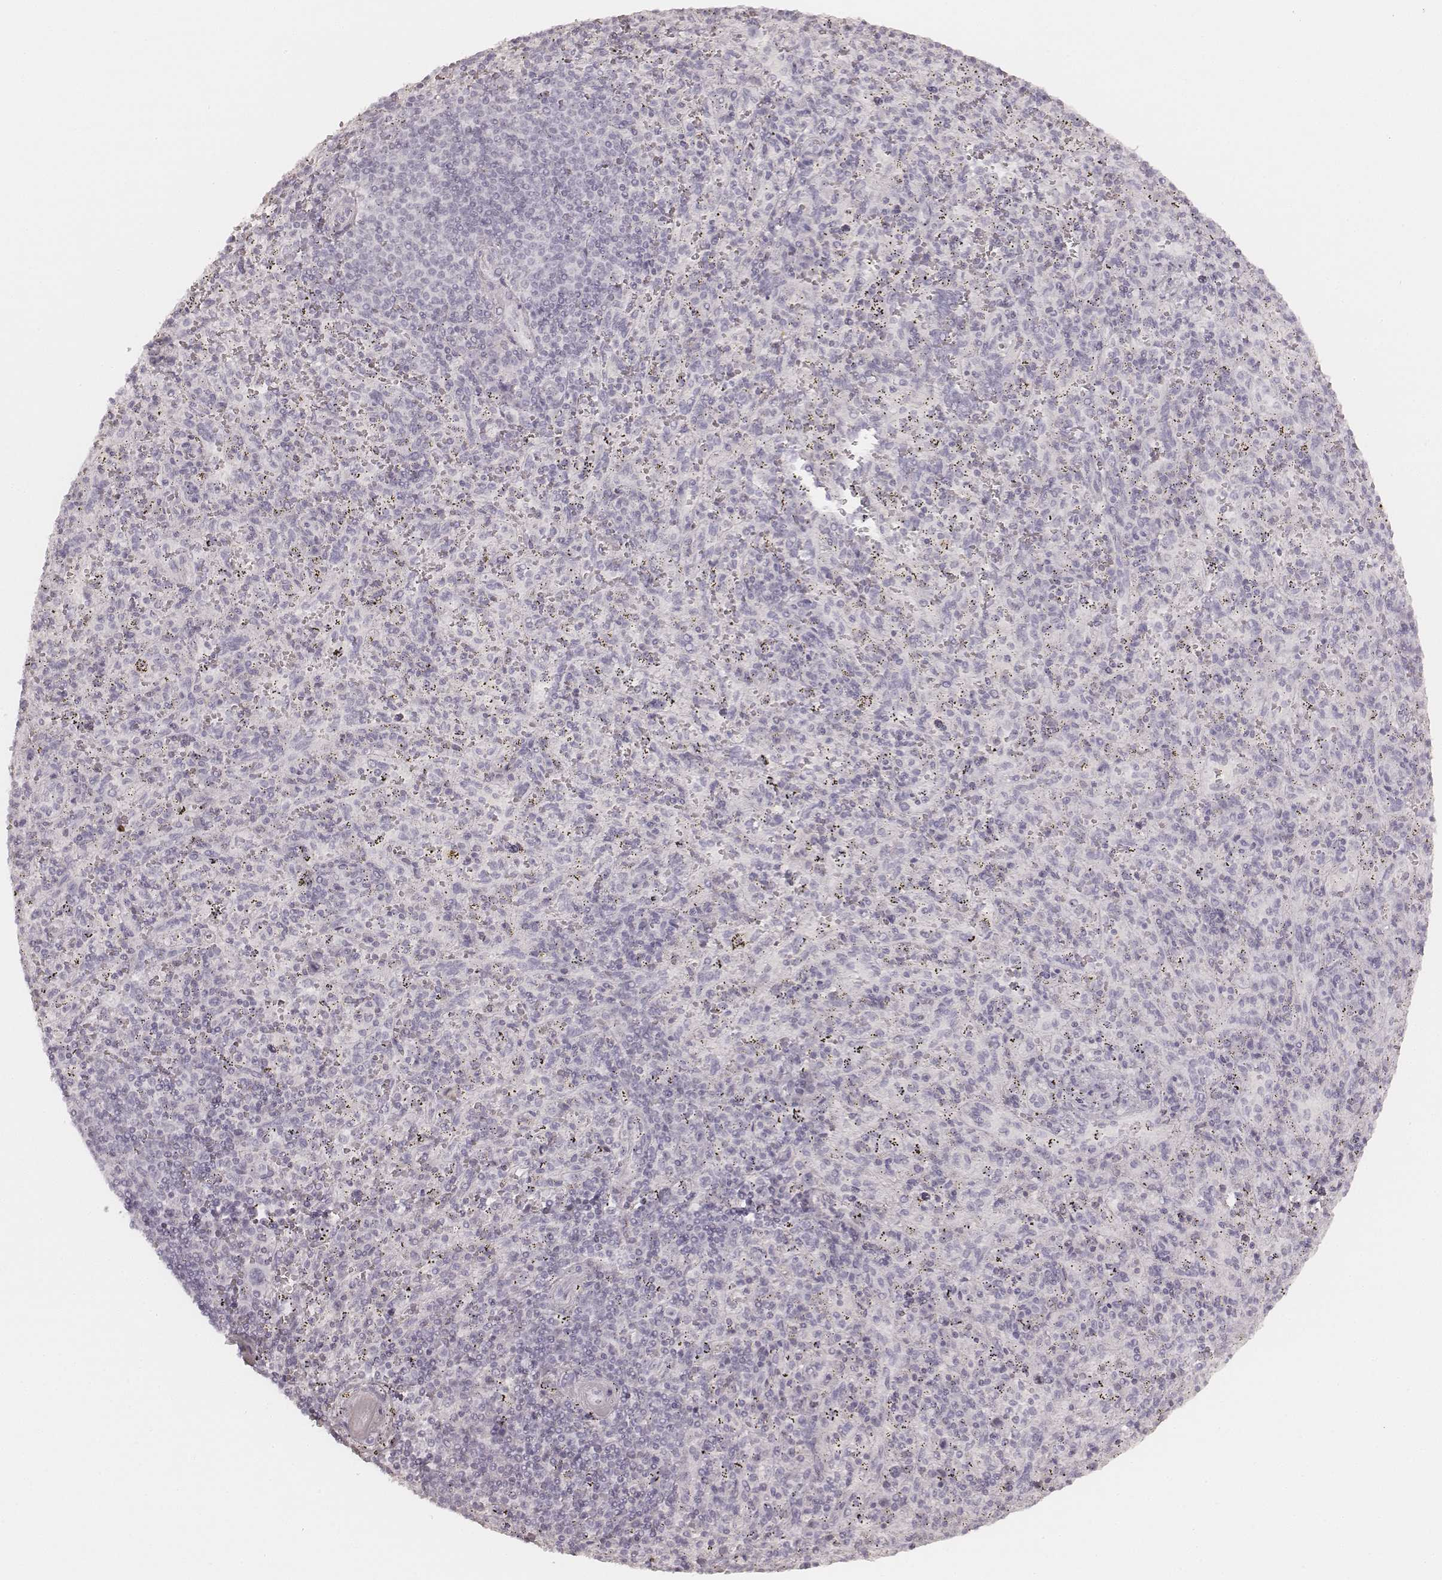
{"staining": {"intensity": "negative", "quantity": "none", "location": "none"}, "tissue": "spleen", "cell_type": "Cells in red pulp", "image_type": "normal", "snomed": [{"axis": "morphology", "description": "Normal tissue, NOS"}, {"axis": "topography", "description": "Spleen"}], "caption": "Human spleen stained for a protein using IHC demonstrates no staining in cells in red pulp.", "gene": "KRT72", "patient": {"sex": "male", "age": 57}}